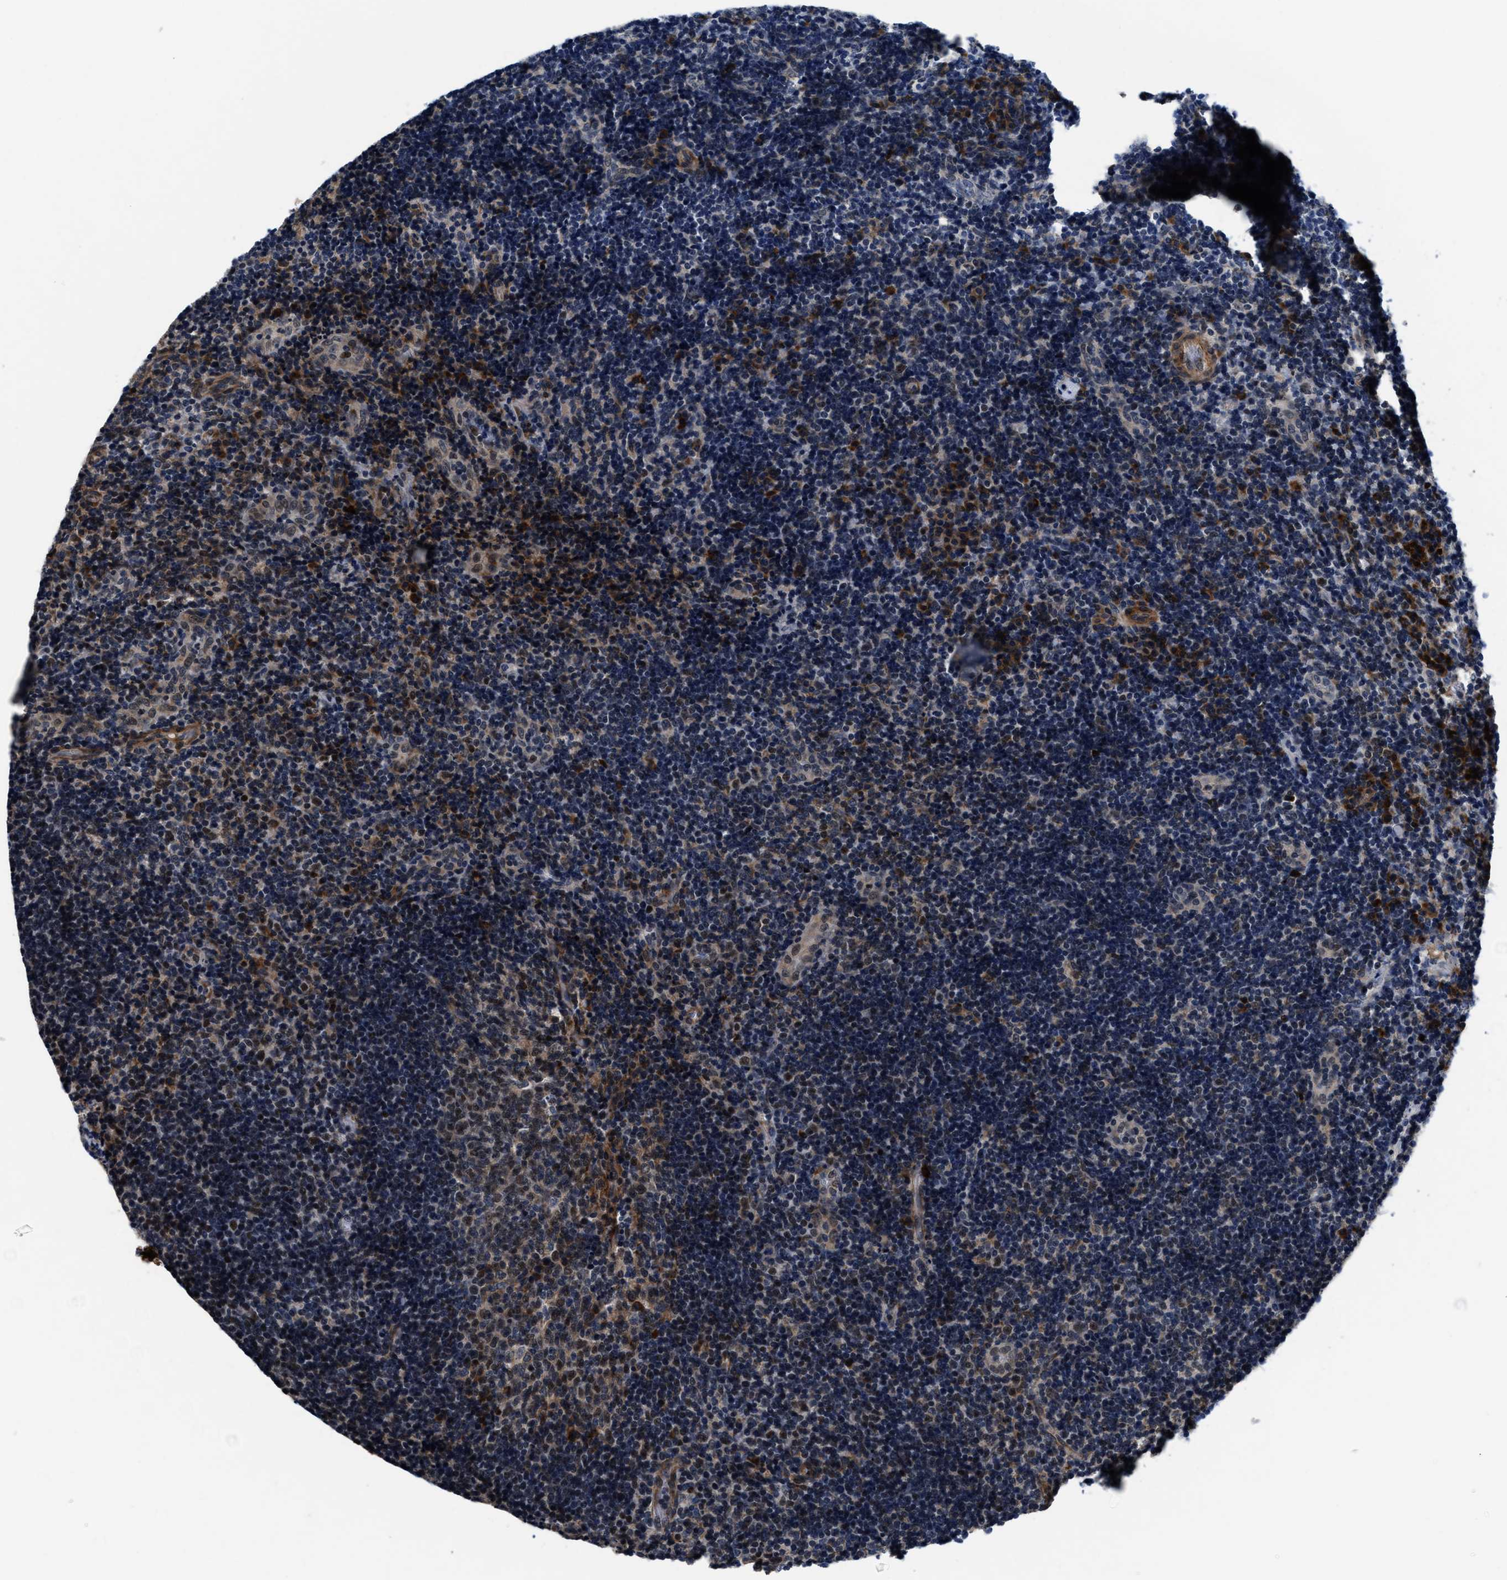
{"staining": {"intensity": "weak", "quantity": "<25%", "location": "cytoplasmic/membranous"}, "tissue": "lymphoma", "cell_type": "Tumor cells", "image_type": "cancer", "snomed": [{"axis": "morphology", "description": "Malignant lymphoma, non-Hodgkin's type, High grade"}, {"axis": "topography", "description": "Tonsil"}], "caption": "A high-resolution micrograph shows immunohistochemistry (IHC) staining of lymphoma, which demonstrates no significant expression in tumor cells.", "gene": "SLC12A2", "patient": {"sex": "female", "age": 36}}